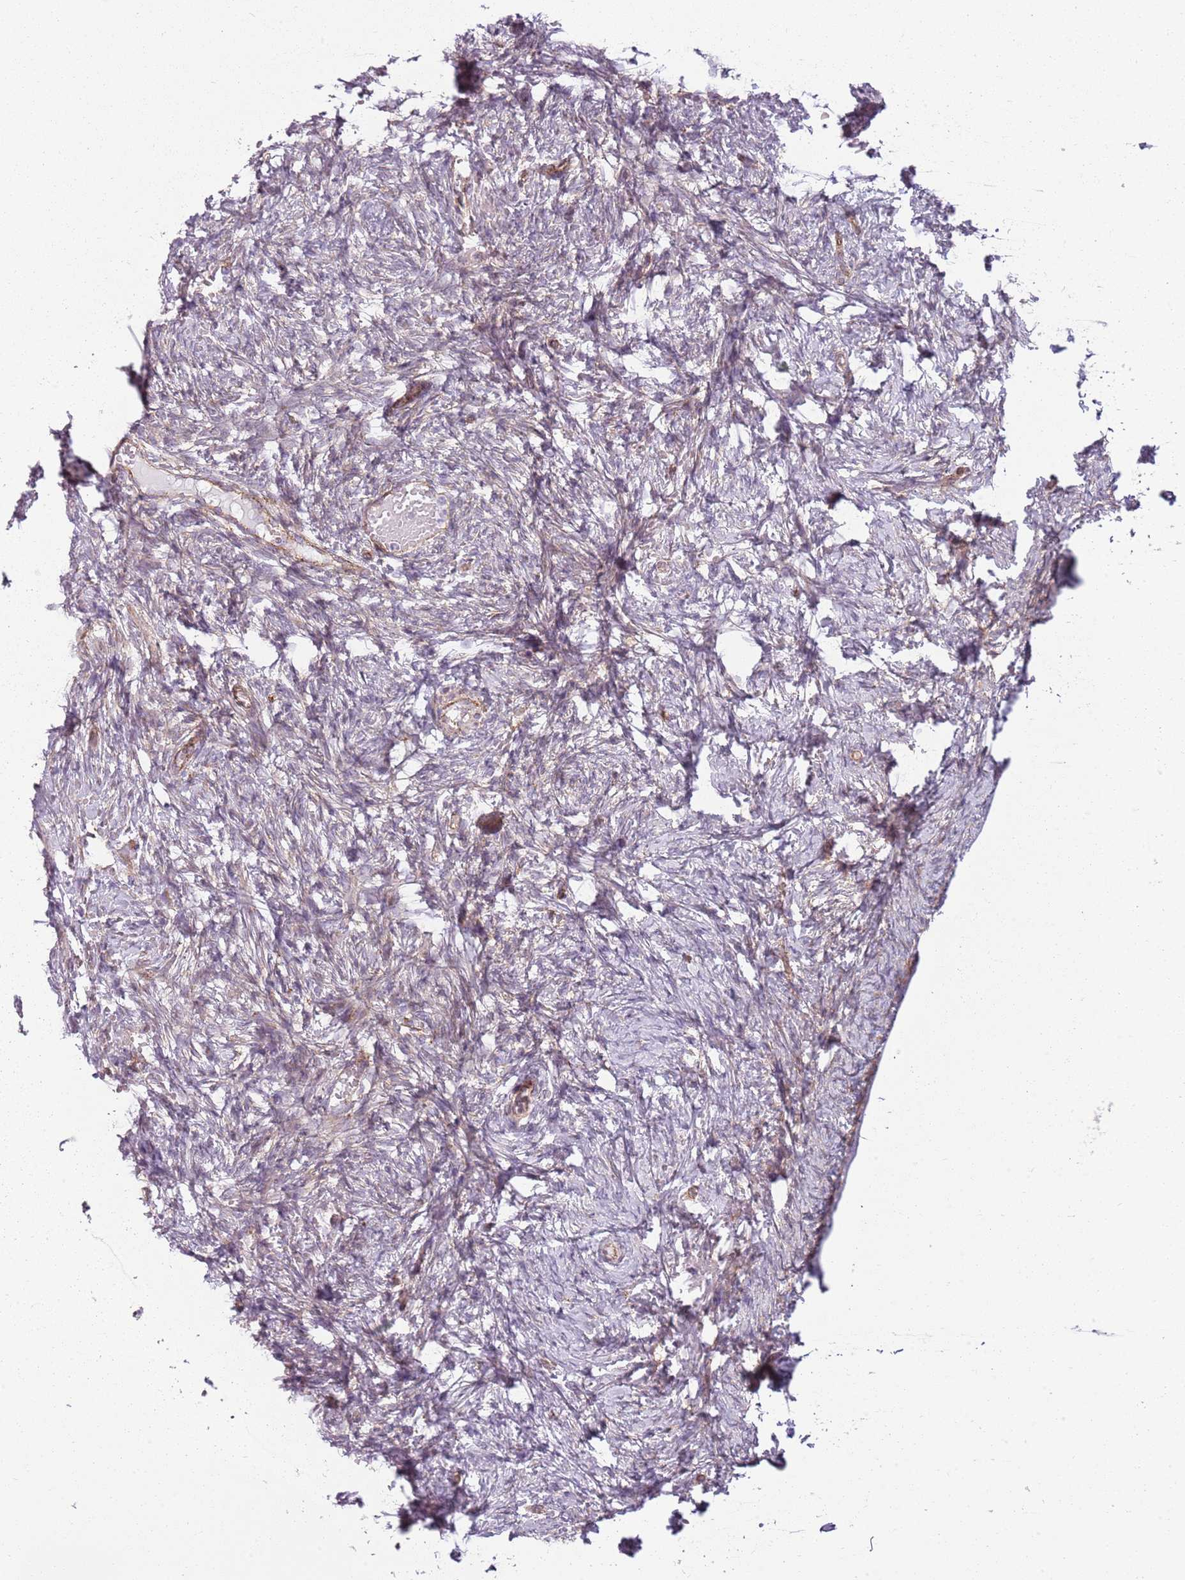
{"staining": {"intensity": "weak", "quantity": "<25%", "location": "cytoplasmic/membranous"}, "tissue": "ovary", "cell_type": "Ovarian stroma cells", "image_type": "normal", "snomed": [{"axis": "morphology", "description": "Adenocarcinoma, NOS"}, {"axis": "topography", "description": "Endometrium"}], "caption": "This micrograph is of unremarkable ovary stained with IHC to label a protein in brown with the nuclei are counter-stained blue. There is no expression in ovarian stroma cells.", "gene": "SNX1", "patient": {"sex": "female", "age": 32}}